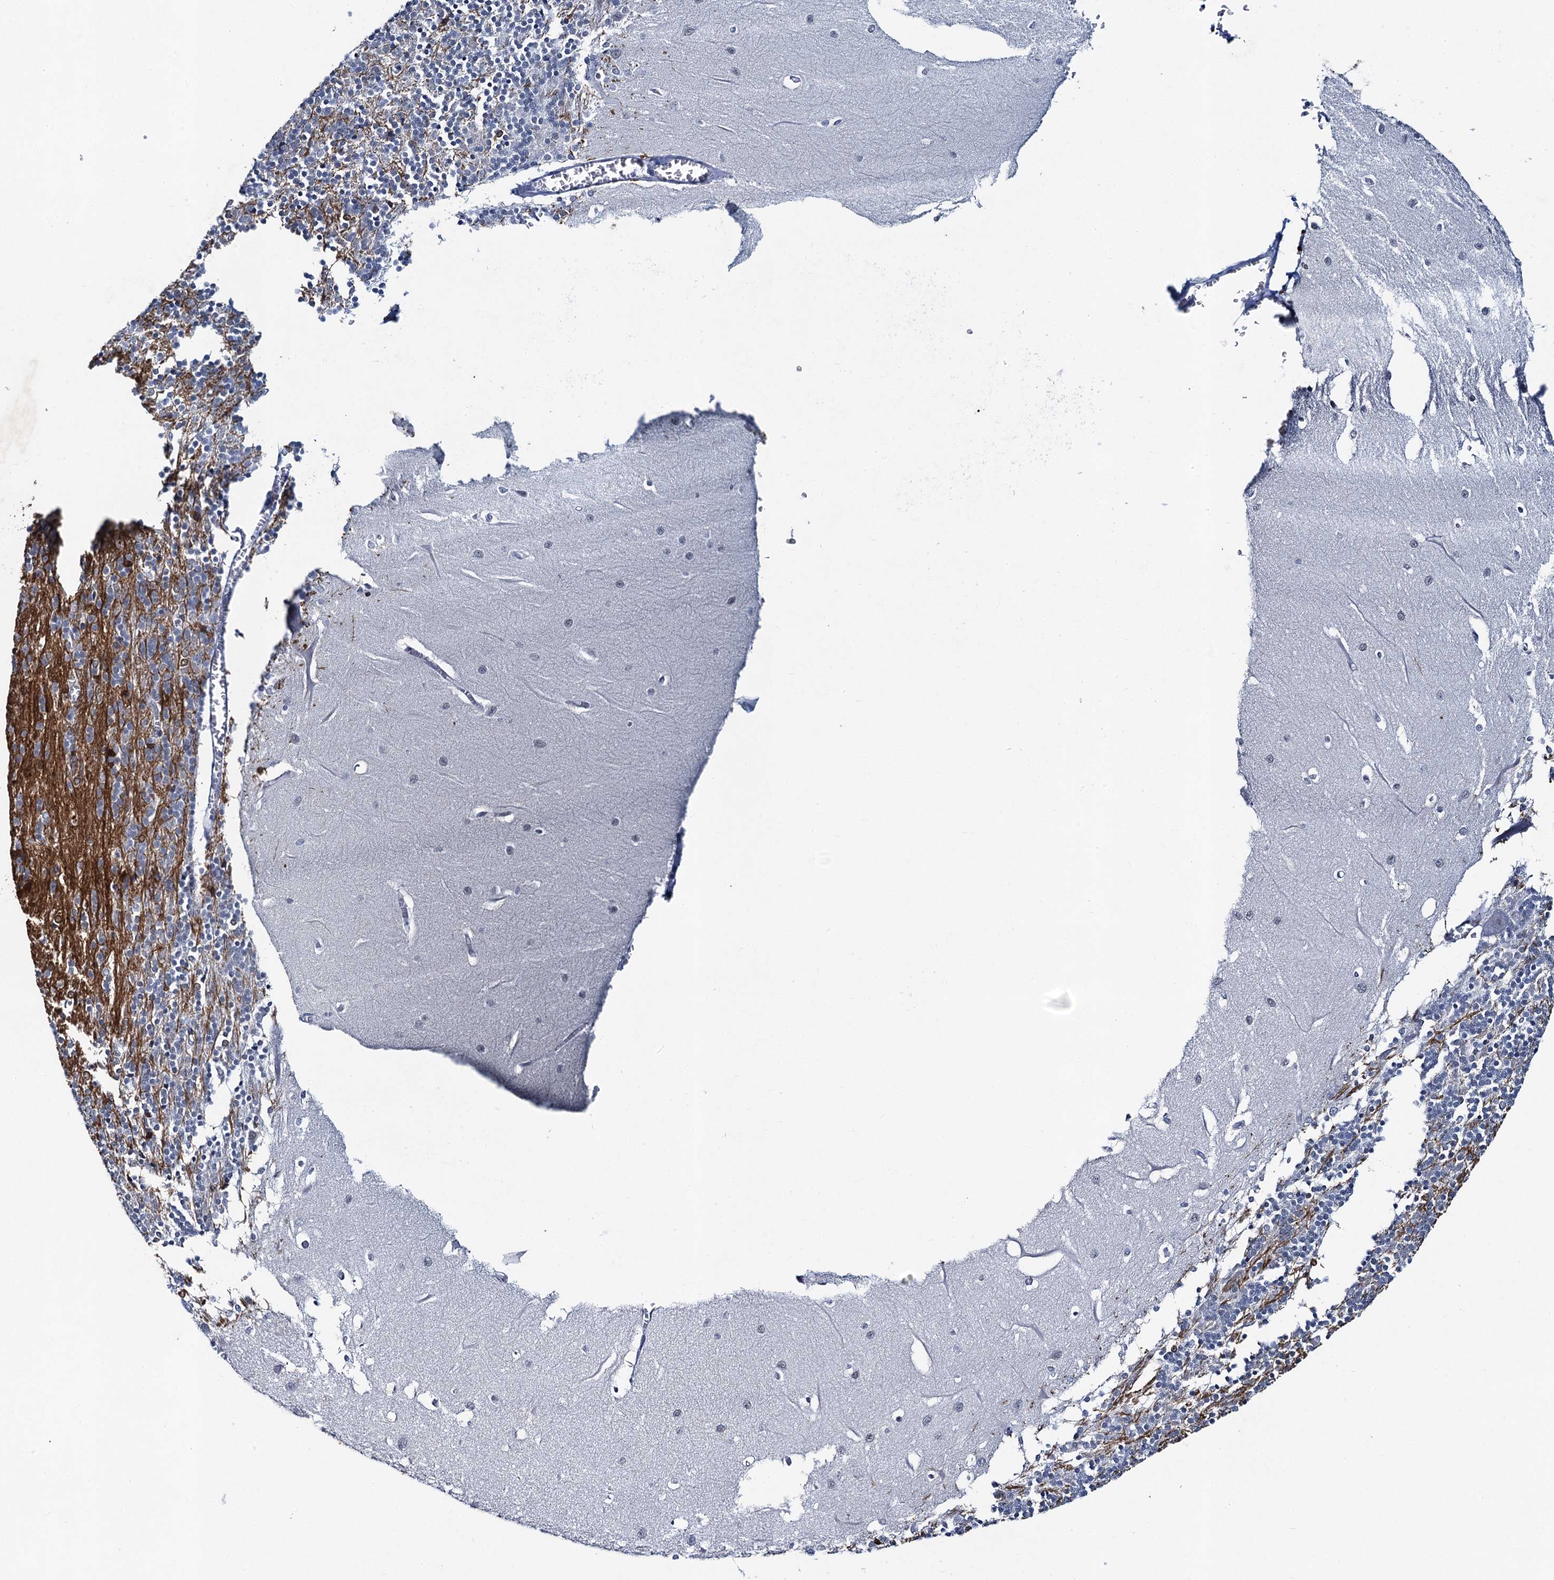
{"staining": {"intensity": "negative", "quantity": "none", "location": "none"}, "tissue": "cerebellum", "cell_type": "Cells in granular layer", "image_type": "normal", "snomed": [{"axis": "morphology", "description": "Normal tissue, NOS"}, {"axis": "topography", "description": "Cerebellum"}], "caption": "Immunohistochemistry of benign human cerebellum exhibits no positivity in cells in granular layer. (DAB immunohistochemistry (IHC), high magnification).", "gene": "ENSG00000230707", "patient": {"sex": "male", "age": 37}}